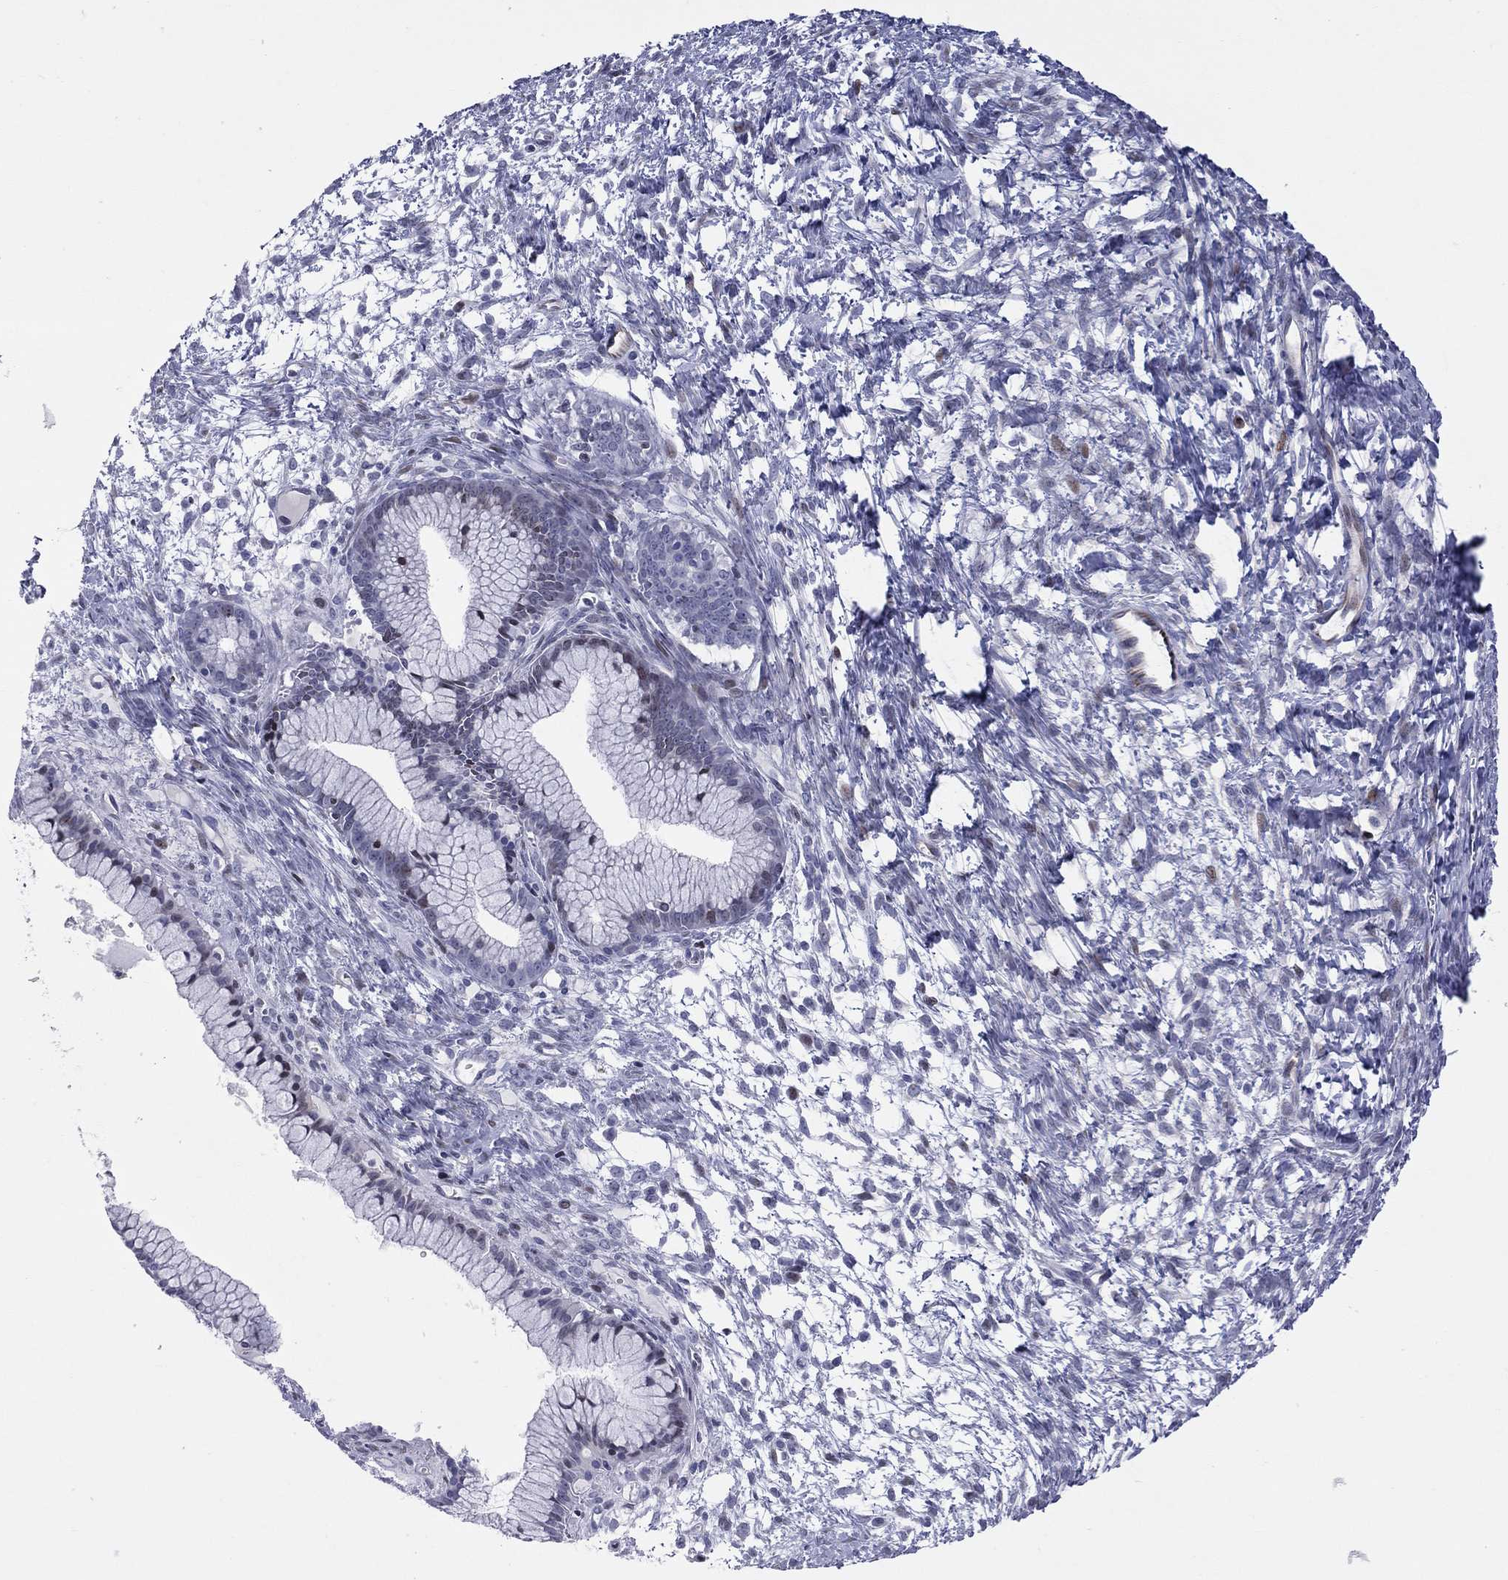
{"staining": {"intensity": "negative", "quantity": "none", "location": "none"}, "tissue": "ovarian cancer", "cell_type": "Tumor cells", "image_type": "cancer", "snomed": [{"axis": "morphology", "description": "Cystadenocarcinoma, mucinous, NOS"}, {"axis": "topography", "description": "Ovary"}], "caption": "The IHC image has no significant staining in tumor cells of ovarian cancer (mucinous cystadenocarcinoma) tissue. (DAB immunohistochemistry with hematoxylin counter stain).", "gene": "DBF4B", "patient": {"sex": "female", "age": 41}}